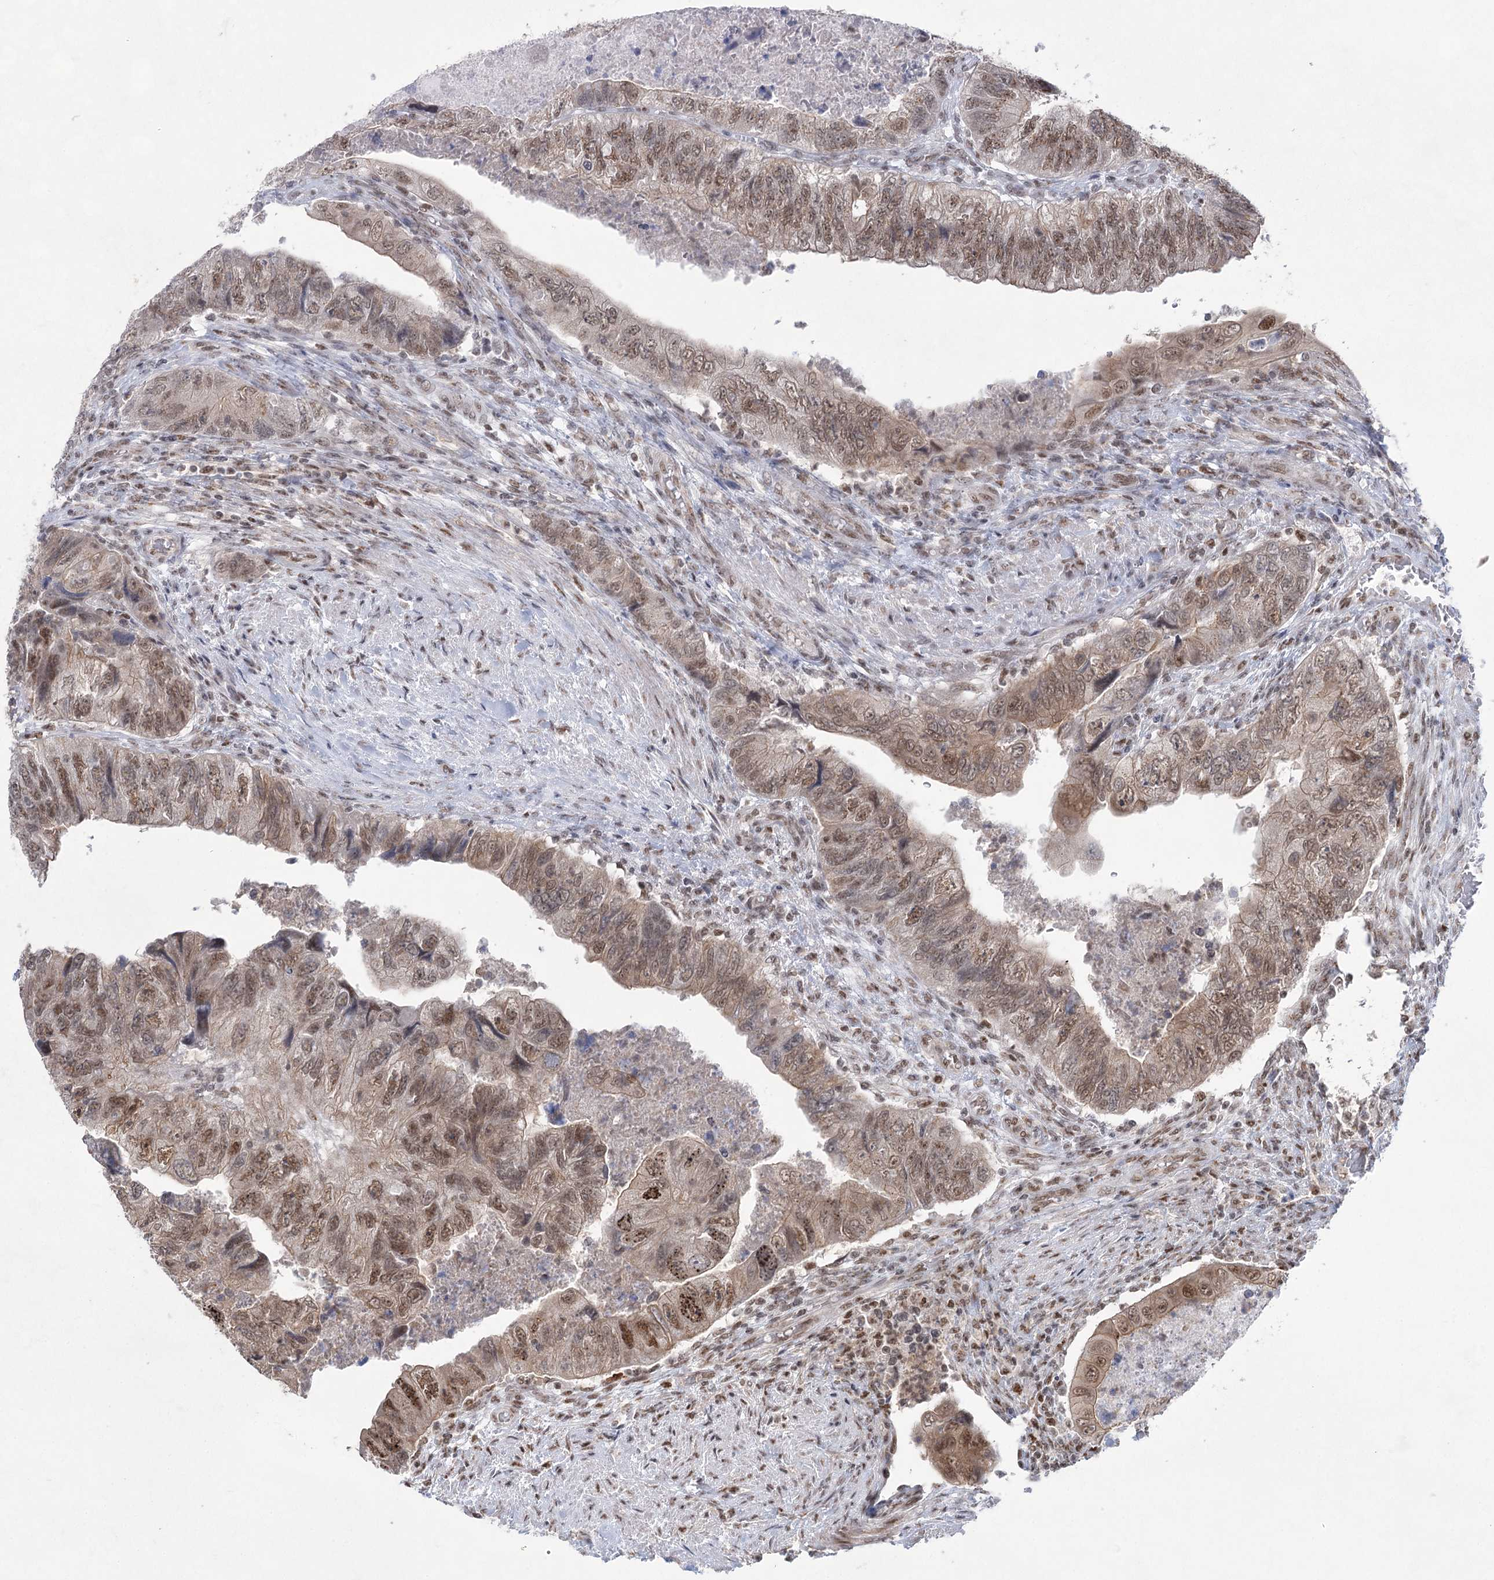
{"staining": {"intensity": "moderate", "quantity": ">75%", "location": "nuclear"}, "tissue": "colorectal cancer", "cell_type": "Tumor cells", "image_type": "cancer", "snomed": [{"axis": "morphology", "description": "Adenocarcinoma, NOS"}, {"axis": "topography", "description": "Rectum"}], "caption": "Protein positivity by immunohistochemistry exhibits moderate nuclear positivity in approximately >75% of tumor cells in adenocarcinoma (colorectal).", "gene": "ZCCHC8", "patient": {"sex": "male", "age": 63}}